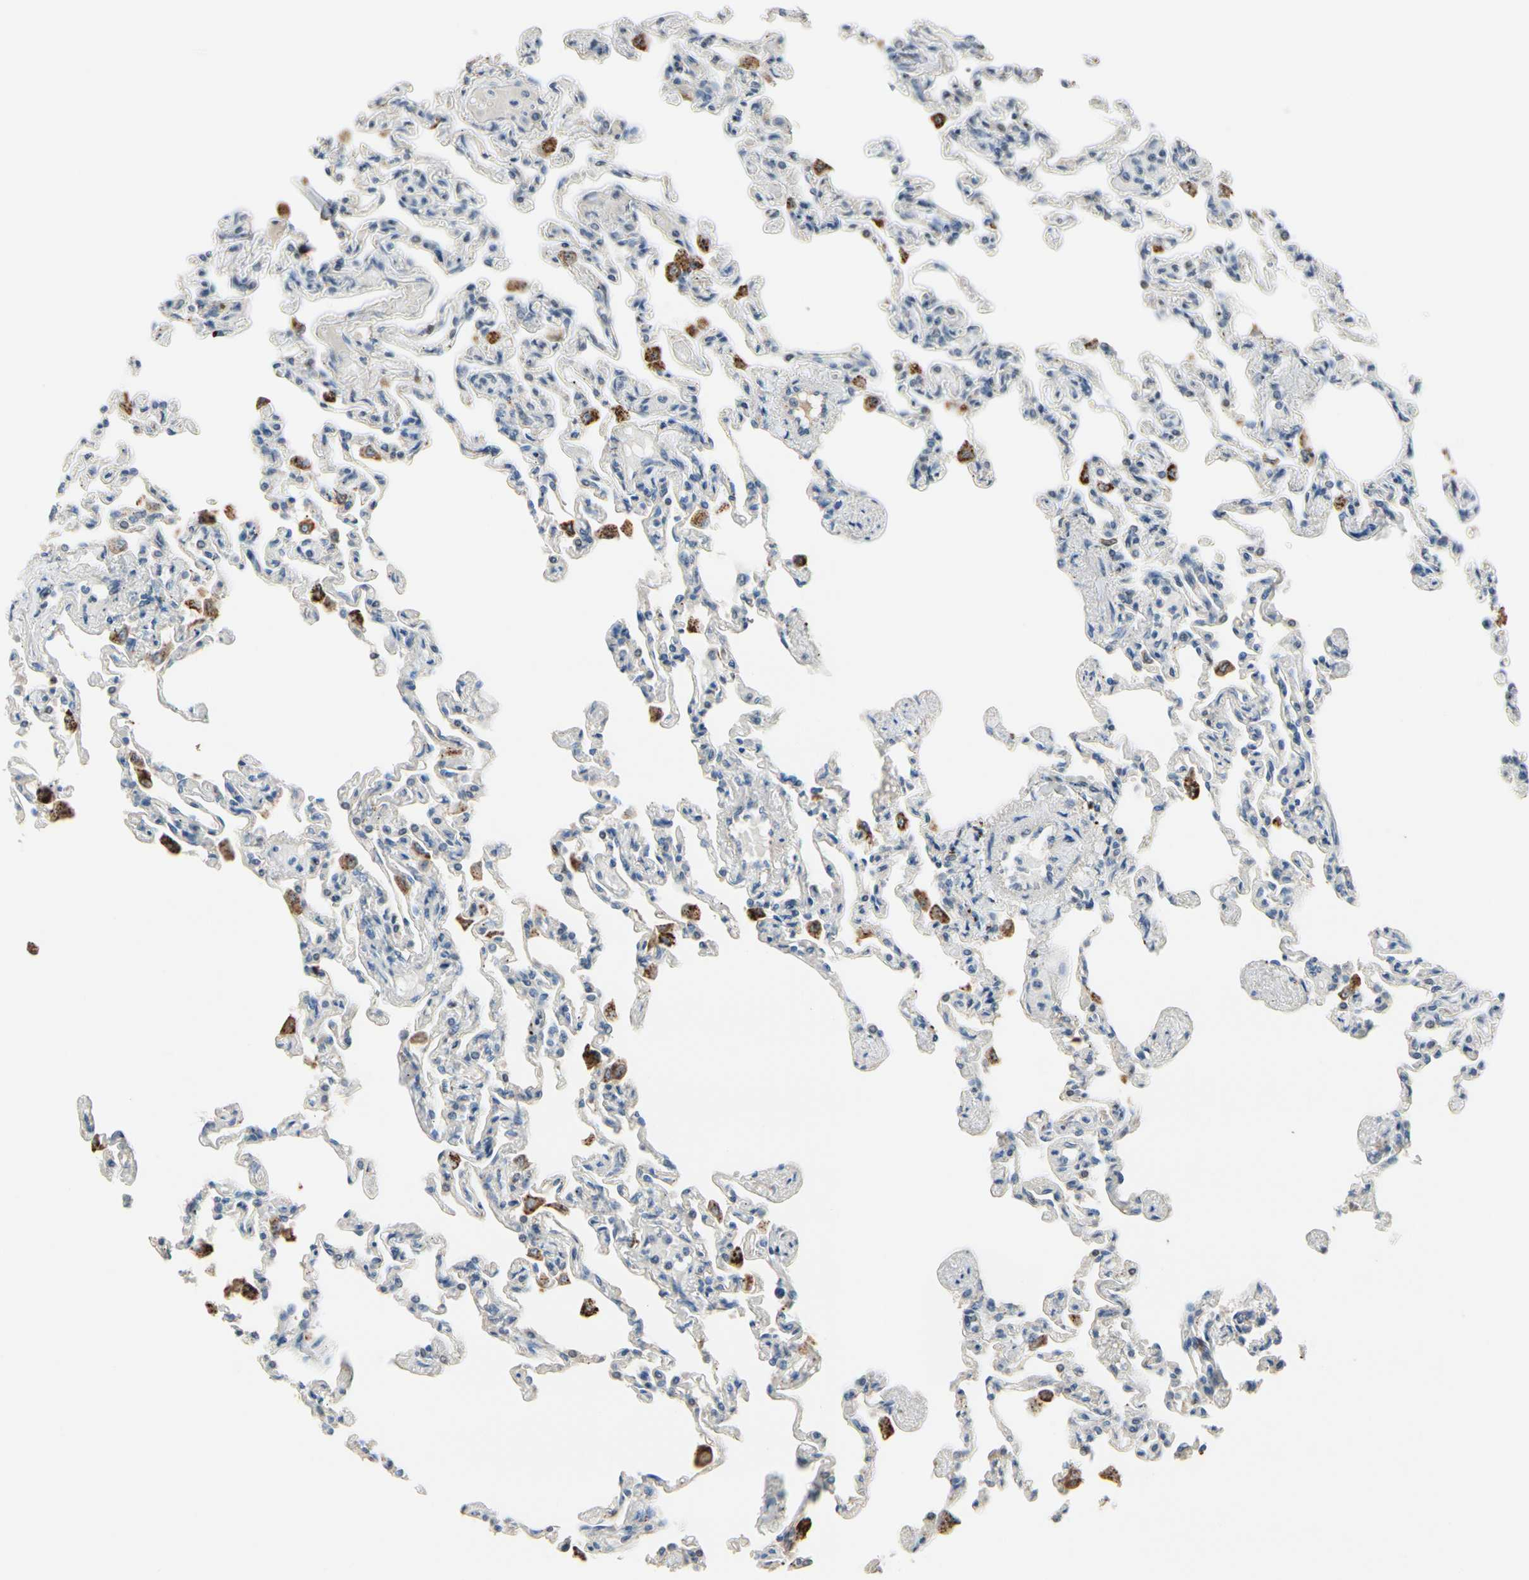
{"staining": {"intensity": "negative", "quantity": "none", "location": "none"}, "tissue": "lung", "cell_type": "Alveolar cells", "image_type": "normal", "snomed": [{"axis": "morphology", "description": "Normal tissue, NOS"}, {"axis": "topography", "description": "Lung"}], "caption": "High power microscopy histopathology image of an immunohistochemistry (IHC) micrograph of normal lung, revealing no significant staining in alveolar cells.", "gene": "ZKSCAN3", "patient": {"sex": "male", "age": 21}}